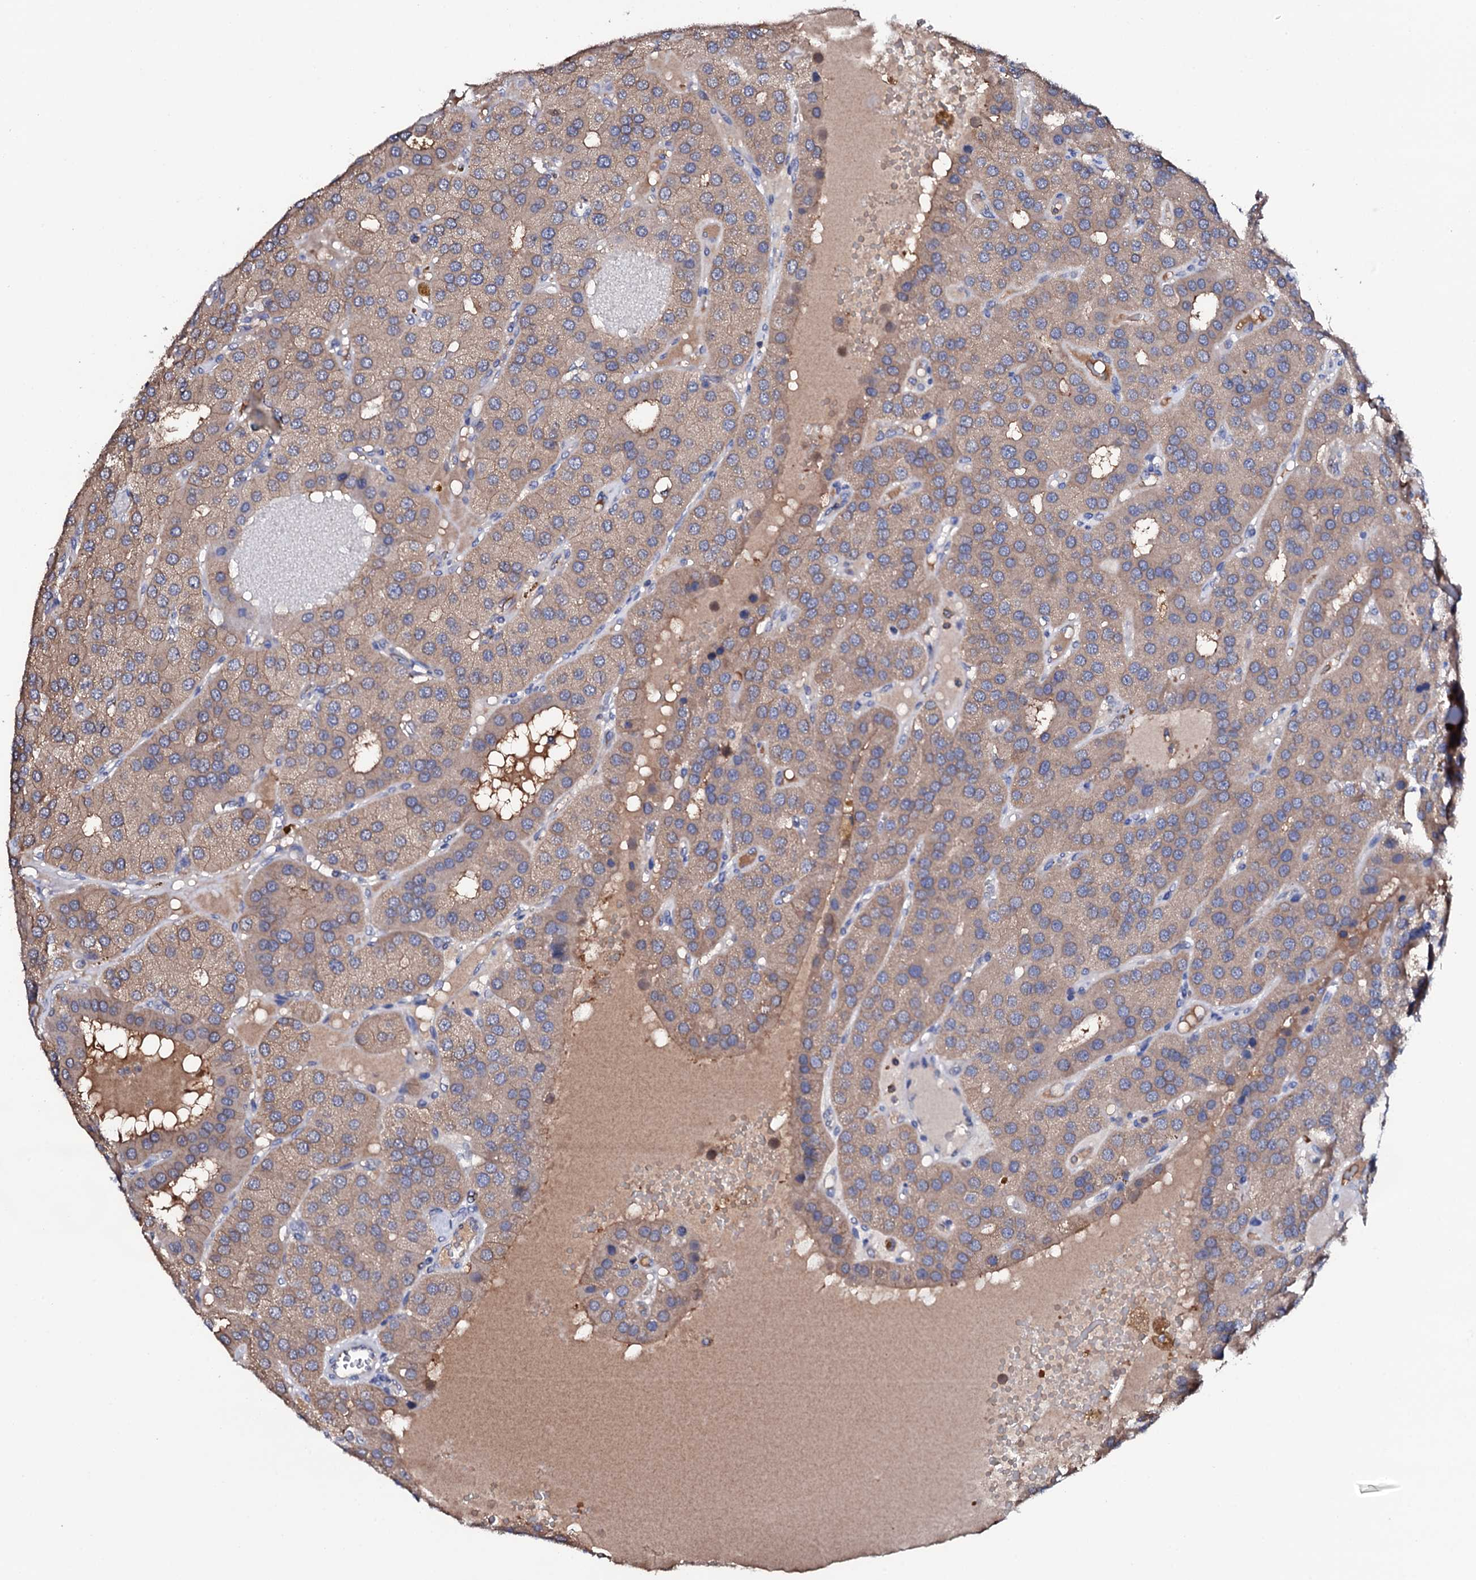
{"staining": {"intensity": "weak", "quantity": ">75%", "location": "cytoplasmic/membranous"}, "tissue": "parathyroid gland", "cell_type": "Glandular cells", "image_type": "normal", "snomed": [{"axis": "morphology", "description": "Normal tissue, NOS"}, {"axis": "morphology", "description": "Adenoma, NOS"}, {"axis": "topography", "description": "Parathyroid gland"}], "caption": "Immunohistochemical staining of normal parathyroid gland reveals low levels of weak cytoplasmic/membranous expression in approximately >75% of glandular cells. Immunohistochemistry (ihc) stains the protein in brown and the nuclei are stained blue.", "gene": "TCAF2C", "patient": {"sex": "female", "age": 86}}